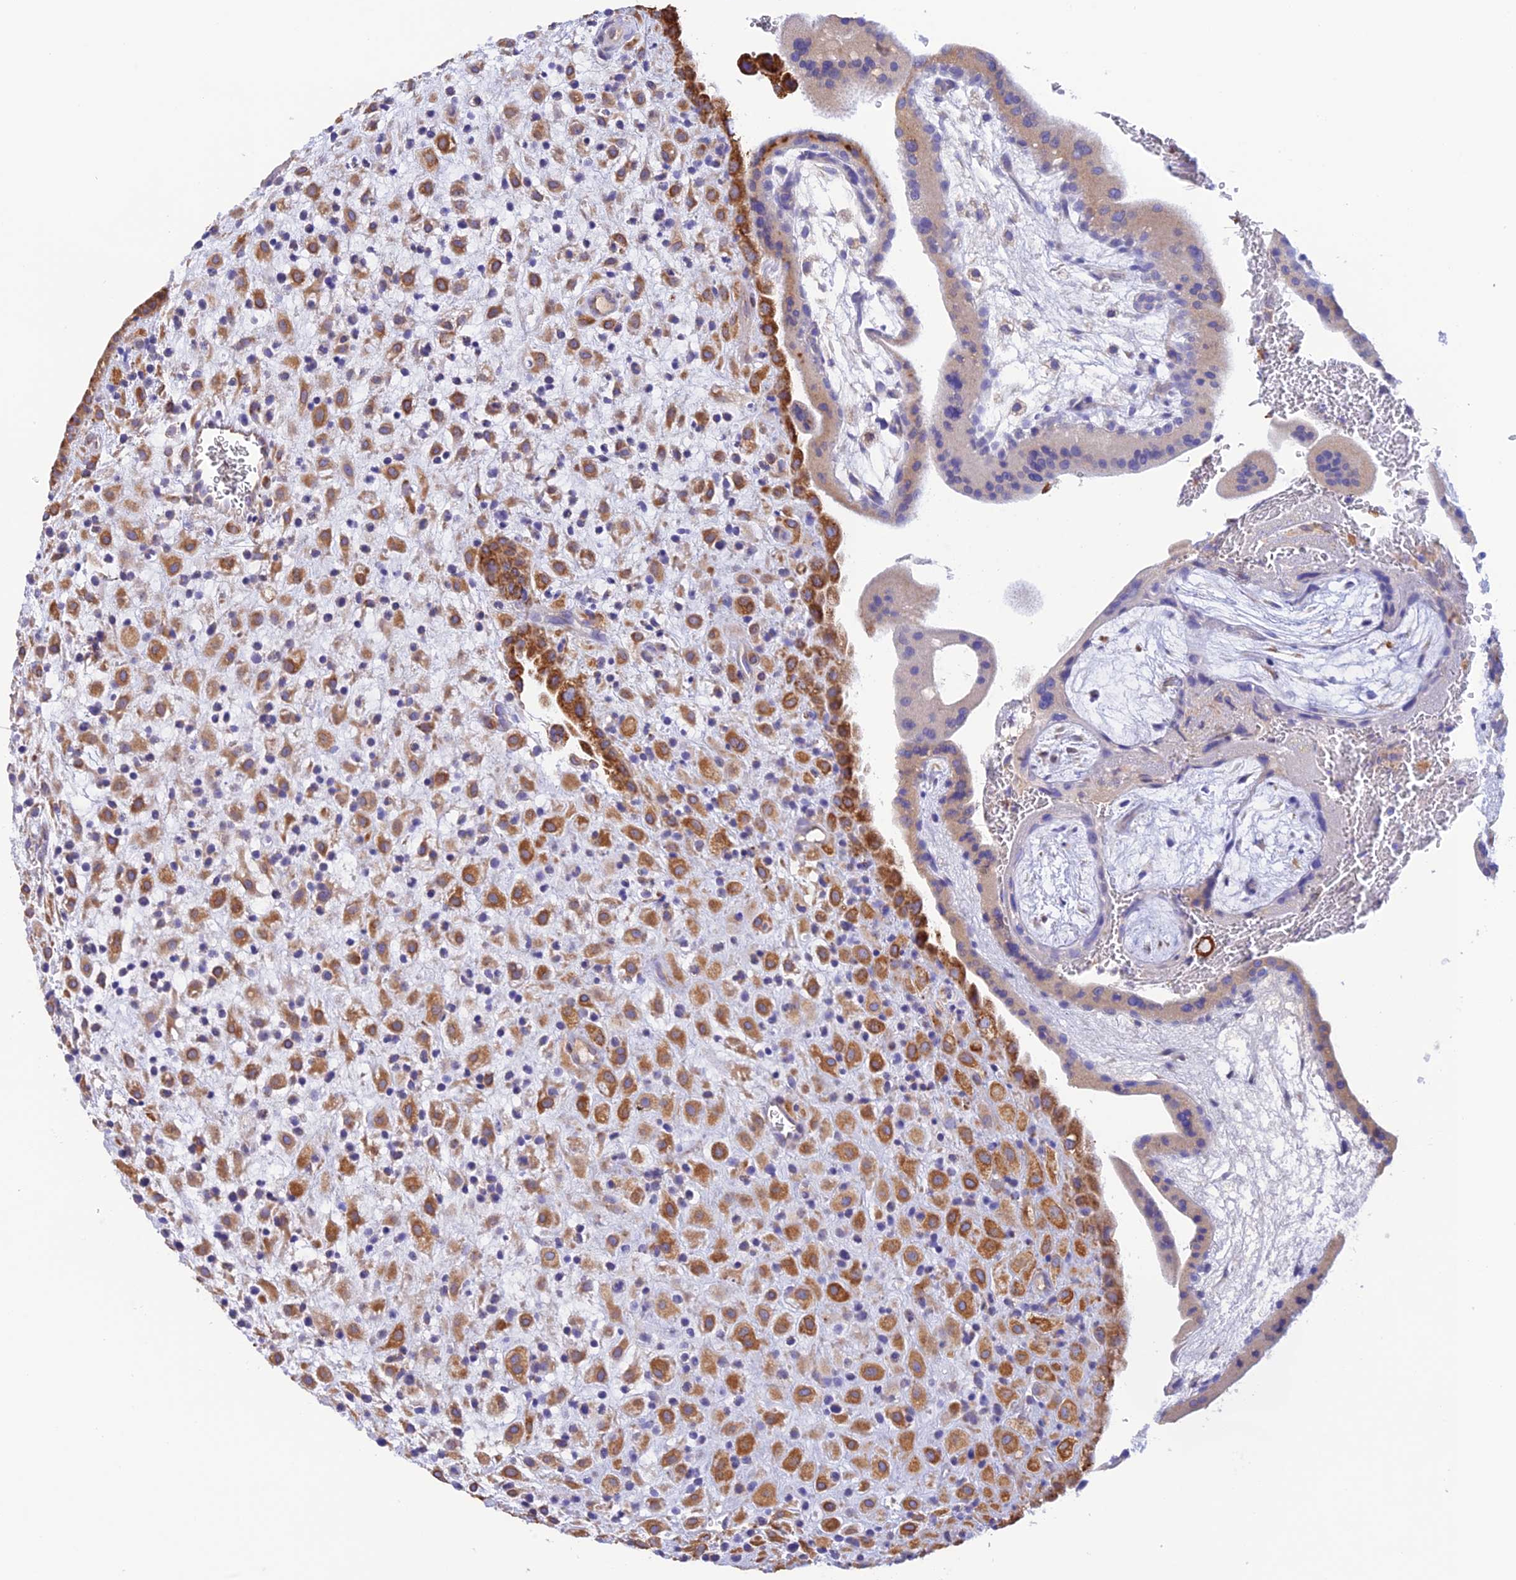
{"staining": {"intensity": "moderate", "quantity": "25%-75%", "location": "cytoplasmic/membranous"}, "tissue": "placenta", "cell_type": "Decidual cells", "image_type": "normal", "snomed": [{"axis": "morphology", "description": "Normal tissue, NOS"}, {"axis": "topography", "description": "Placenta"}], "caption": "Immunohistochemical staining of unremarkable placenta exhibits 25%-75% levels of moderate cytoplasmic/membranous protein positivity in approximately 25%-75% of decidual cells. (Stains: DAB (3,3'-diaminobenzidine) in brown, nuclei in blue, Microscopy: brightfield microscopy at high magnification).", "gene": "ENSG00000255439", "patient": {"sex": "female", "age": 35}}